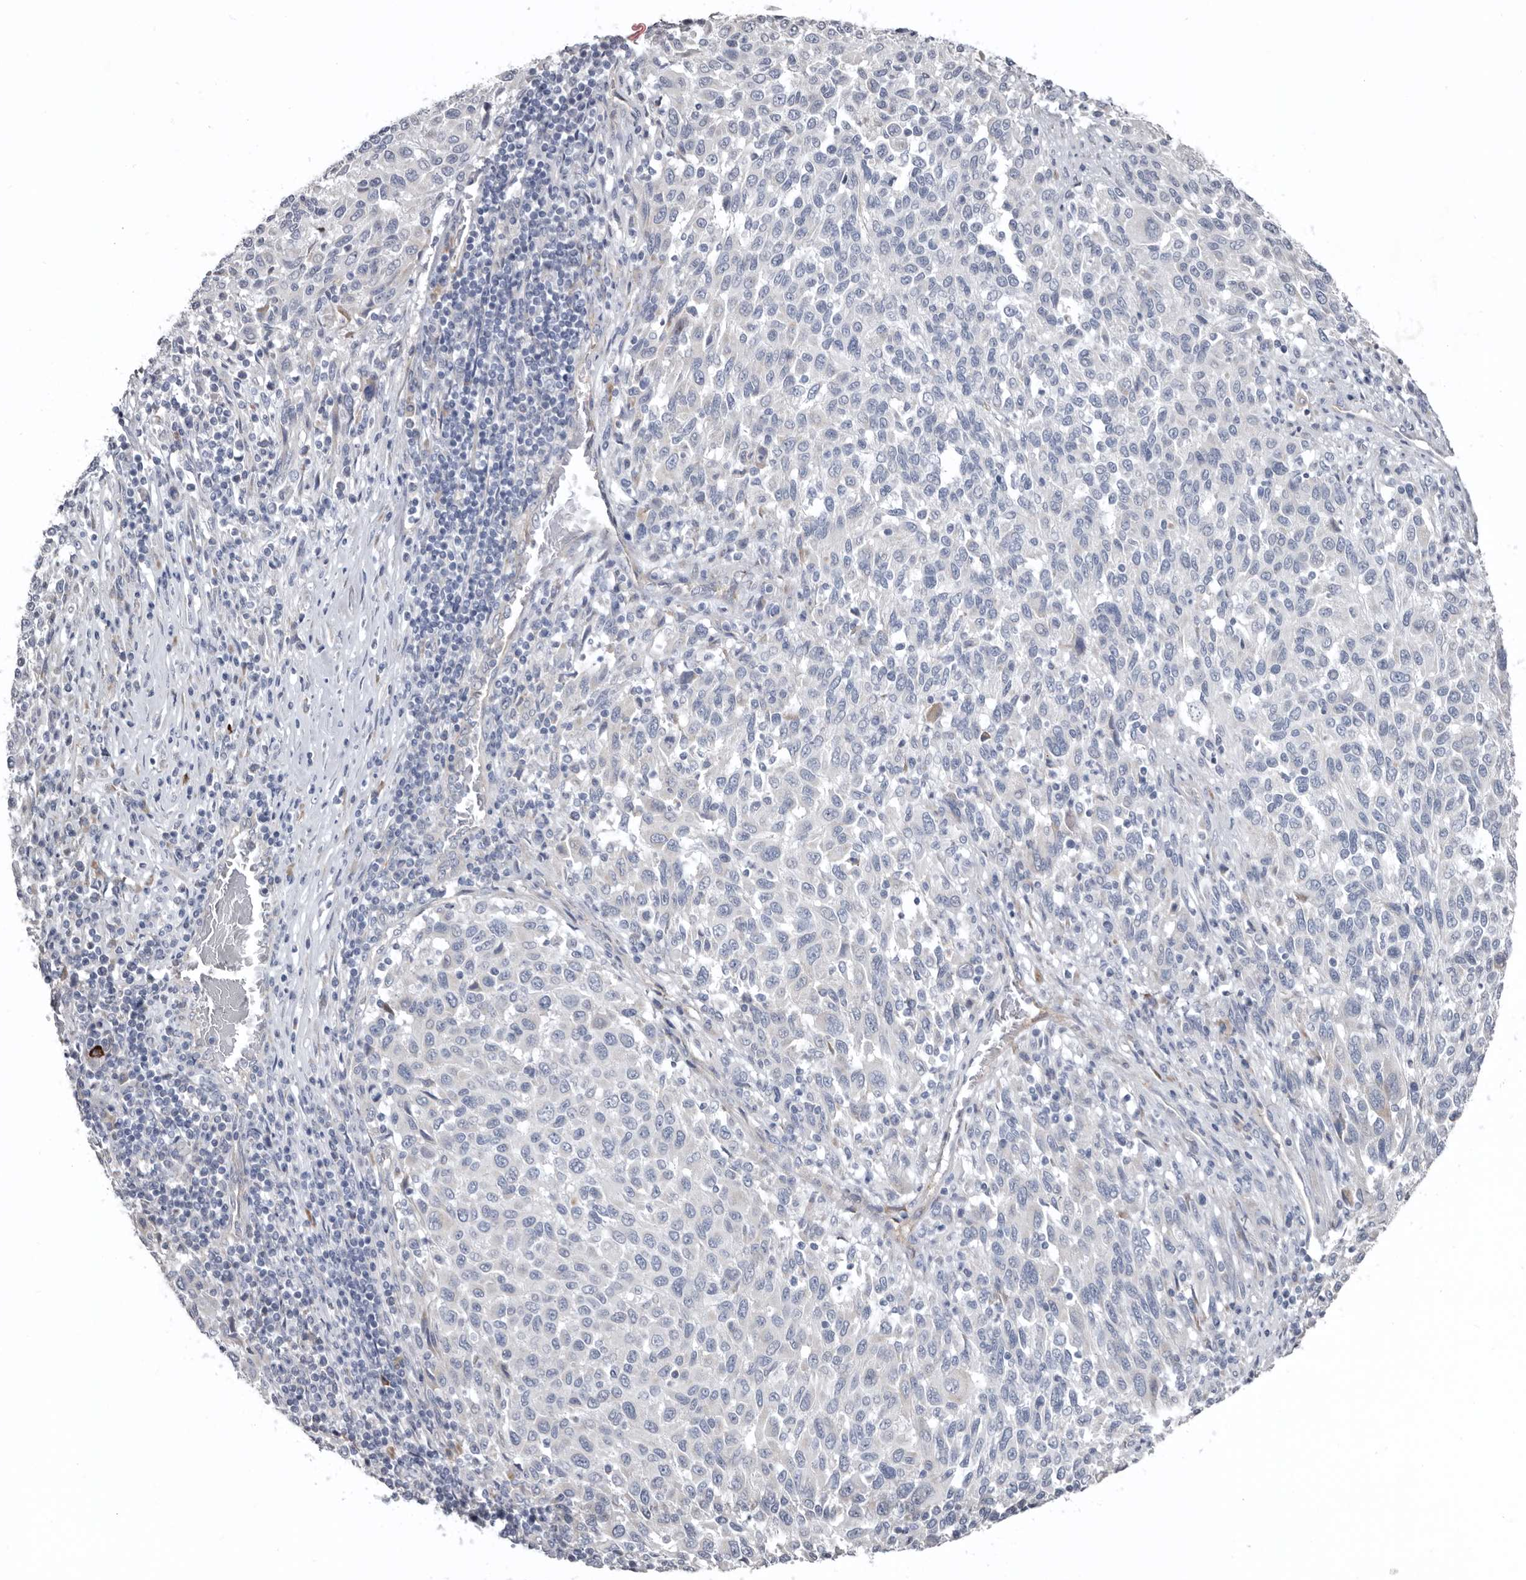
{"staining": {"intensity": "negative", "quantity": "none", "location": "none"}, "tissue": "melanoma", "cell_type": "Tumor cells", "image_type": "cancer", "snomed": [{"axis": "morphology", "description": "Malignant melanoma, Metastatic site"}, {"axis": "topography", "description": "Lymph node"}], "caption": "Photomicrograph shows no protein staining in tumor cells of melanoma tissue.", "gene": "ZNF114", "patient": {"sex": "male", "age": 61}}